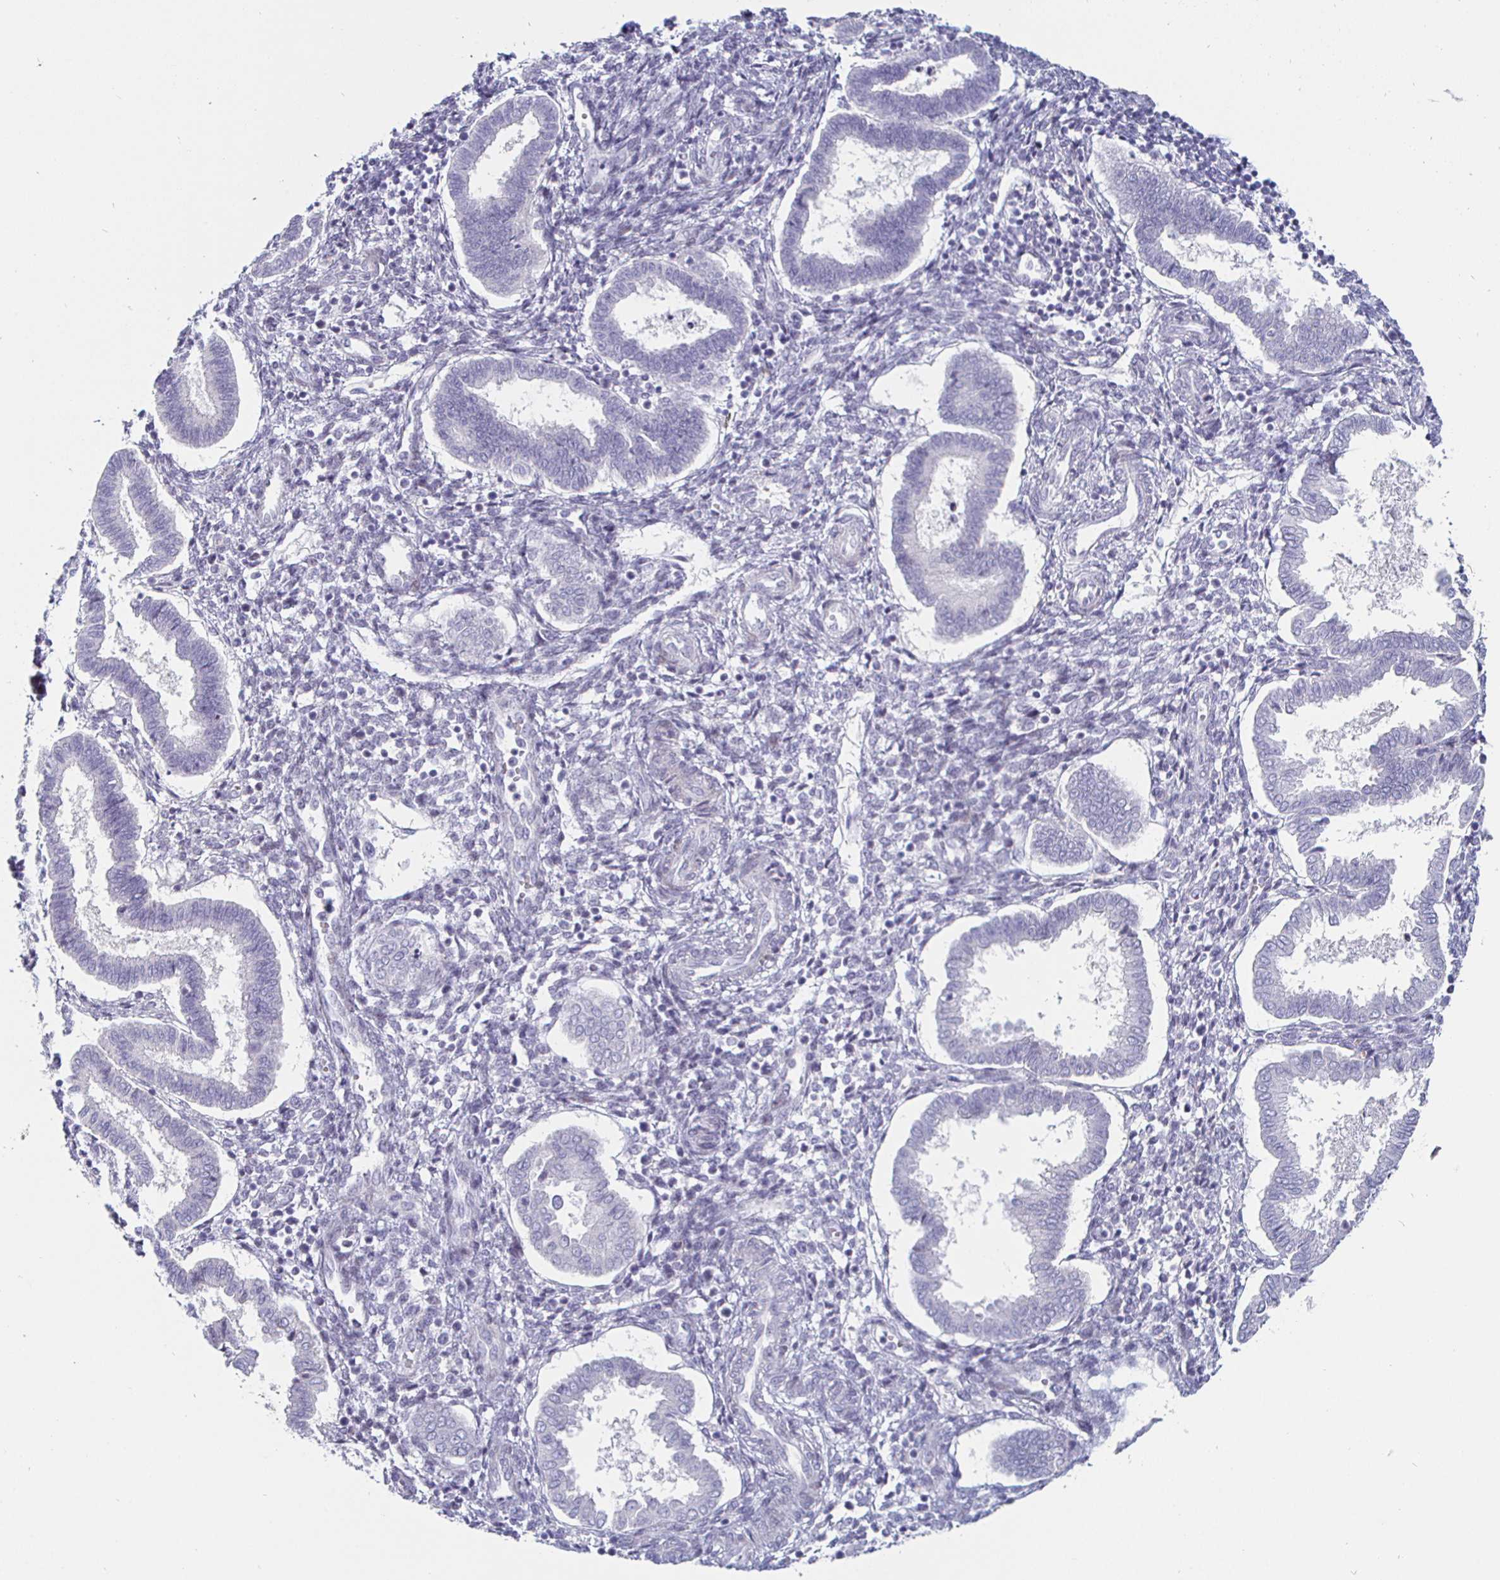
{"staining": {"intensity": "negative", "quantity": "none", "location": "none"}, "tissue": "endometrium", "cell_type": "Cells in endometrial stroma", "image_type": "normal", "snomed": [{"axis": "morphology", "description": "Normal tissue, NOS"}, {"axis": "topography", "description": "Endometrium"}], "caption": "There is no significant staining in cells in endometrial stroma of endometrium.", "gene": "DMRTB1", "patient": {"sex": "female", "age": 24}}